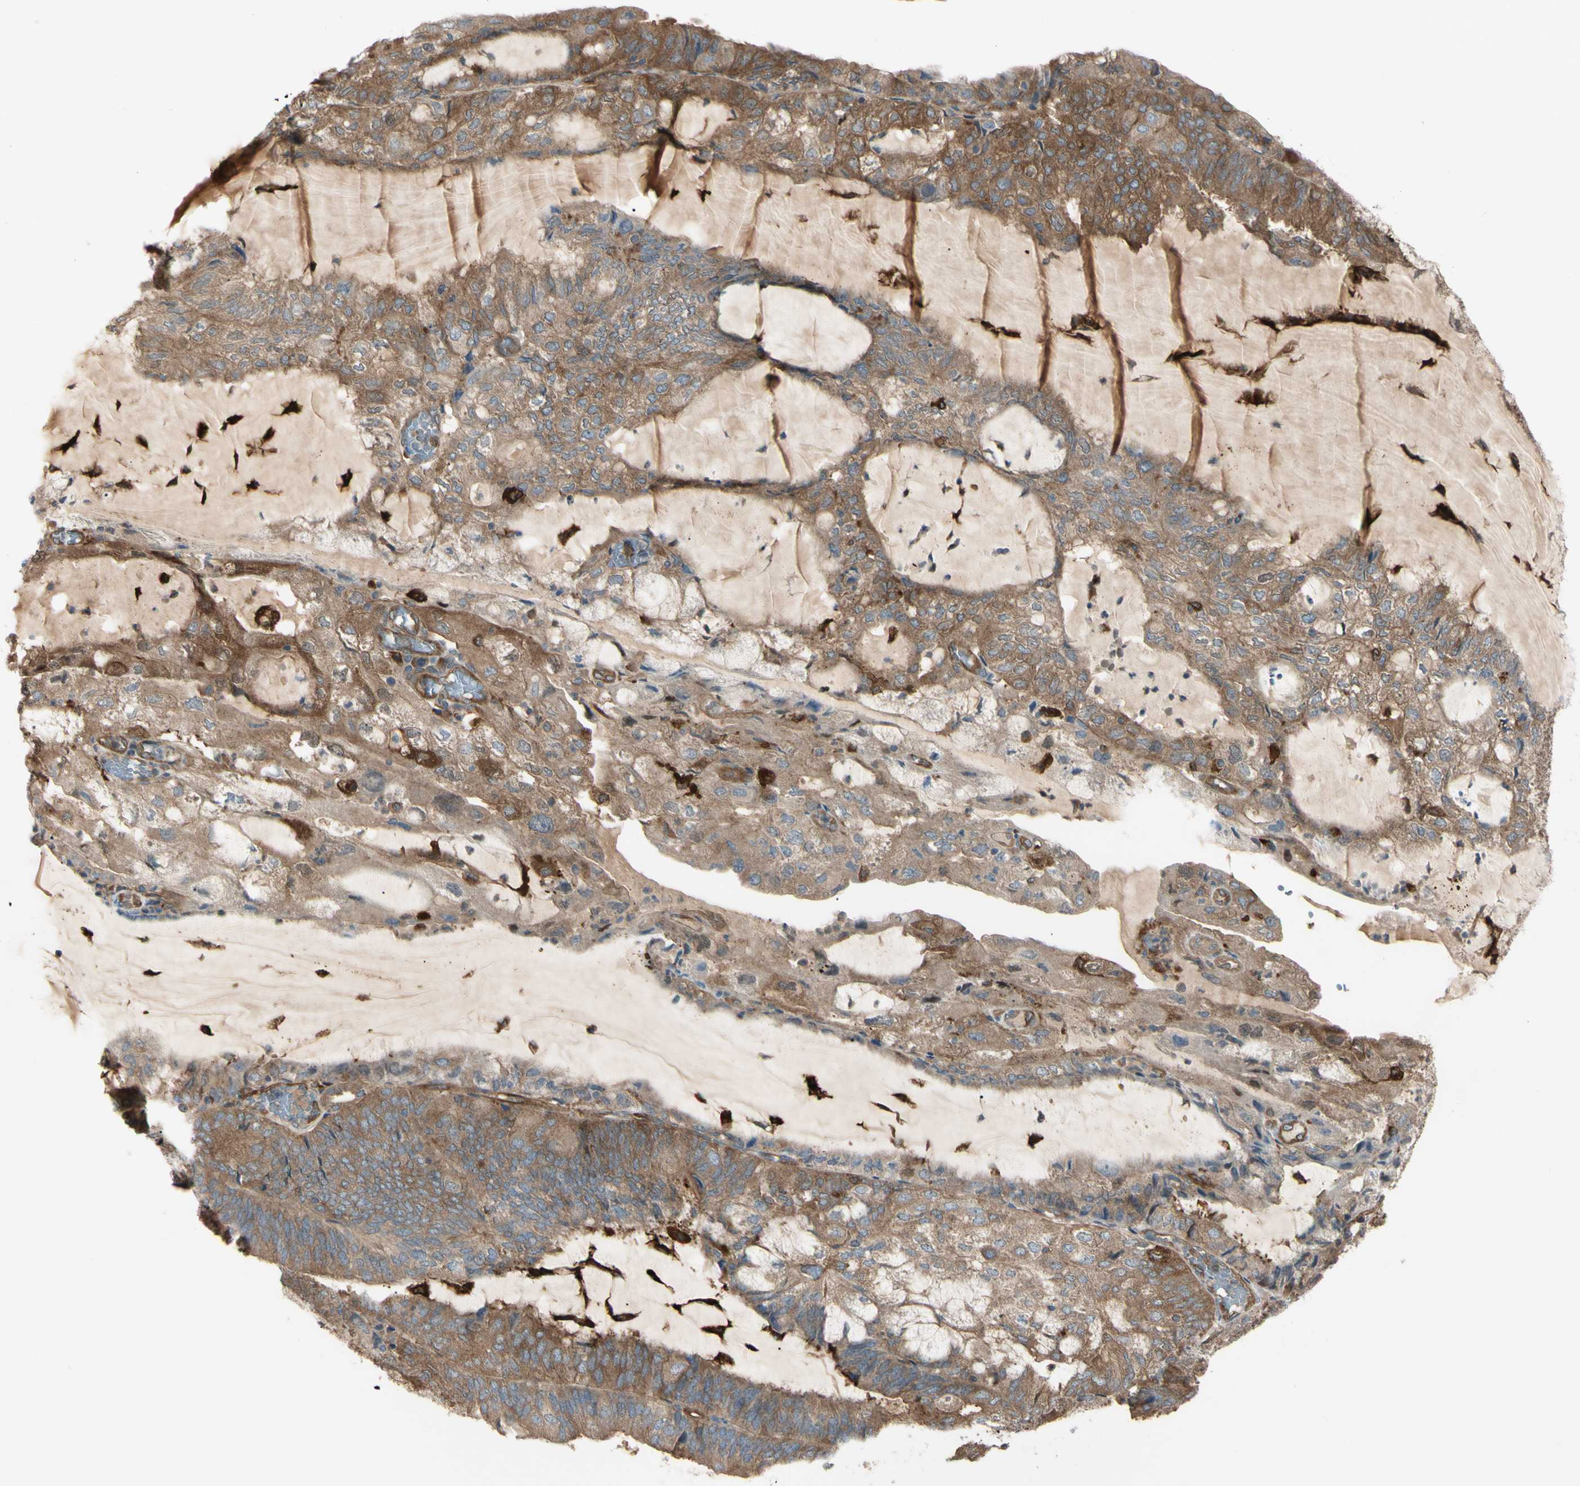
{"staining": {"intensity": "moderate", "quantity": ">75%", "location": "cytoplasmic/membranous"}, "tissue": "endometrial cancer", "cell_type": "Tumor cells", "image_type": "cancer", "snomed": [{"axis": "morphology", "description": "Adenocarcinoma, NOS"}, {"axis": "topography", "description": "Endometrium"}], "caption": "Tumor cells exhibit medium levels of moderate cytoplasmic/membranous staining in approximately >75% of cells in human endometrial cancer (adenocarcinoma).", "gene": "PTPN12", "patient": {"sex": "female", "age": 81}}